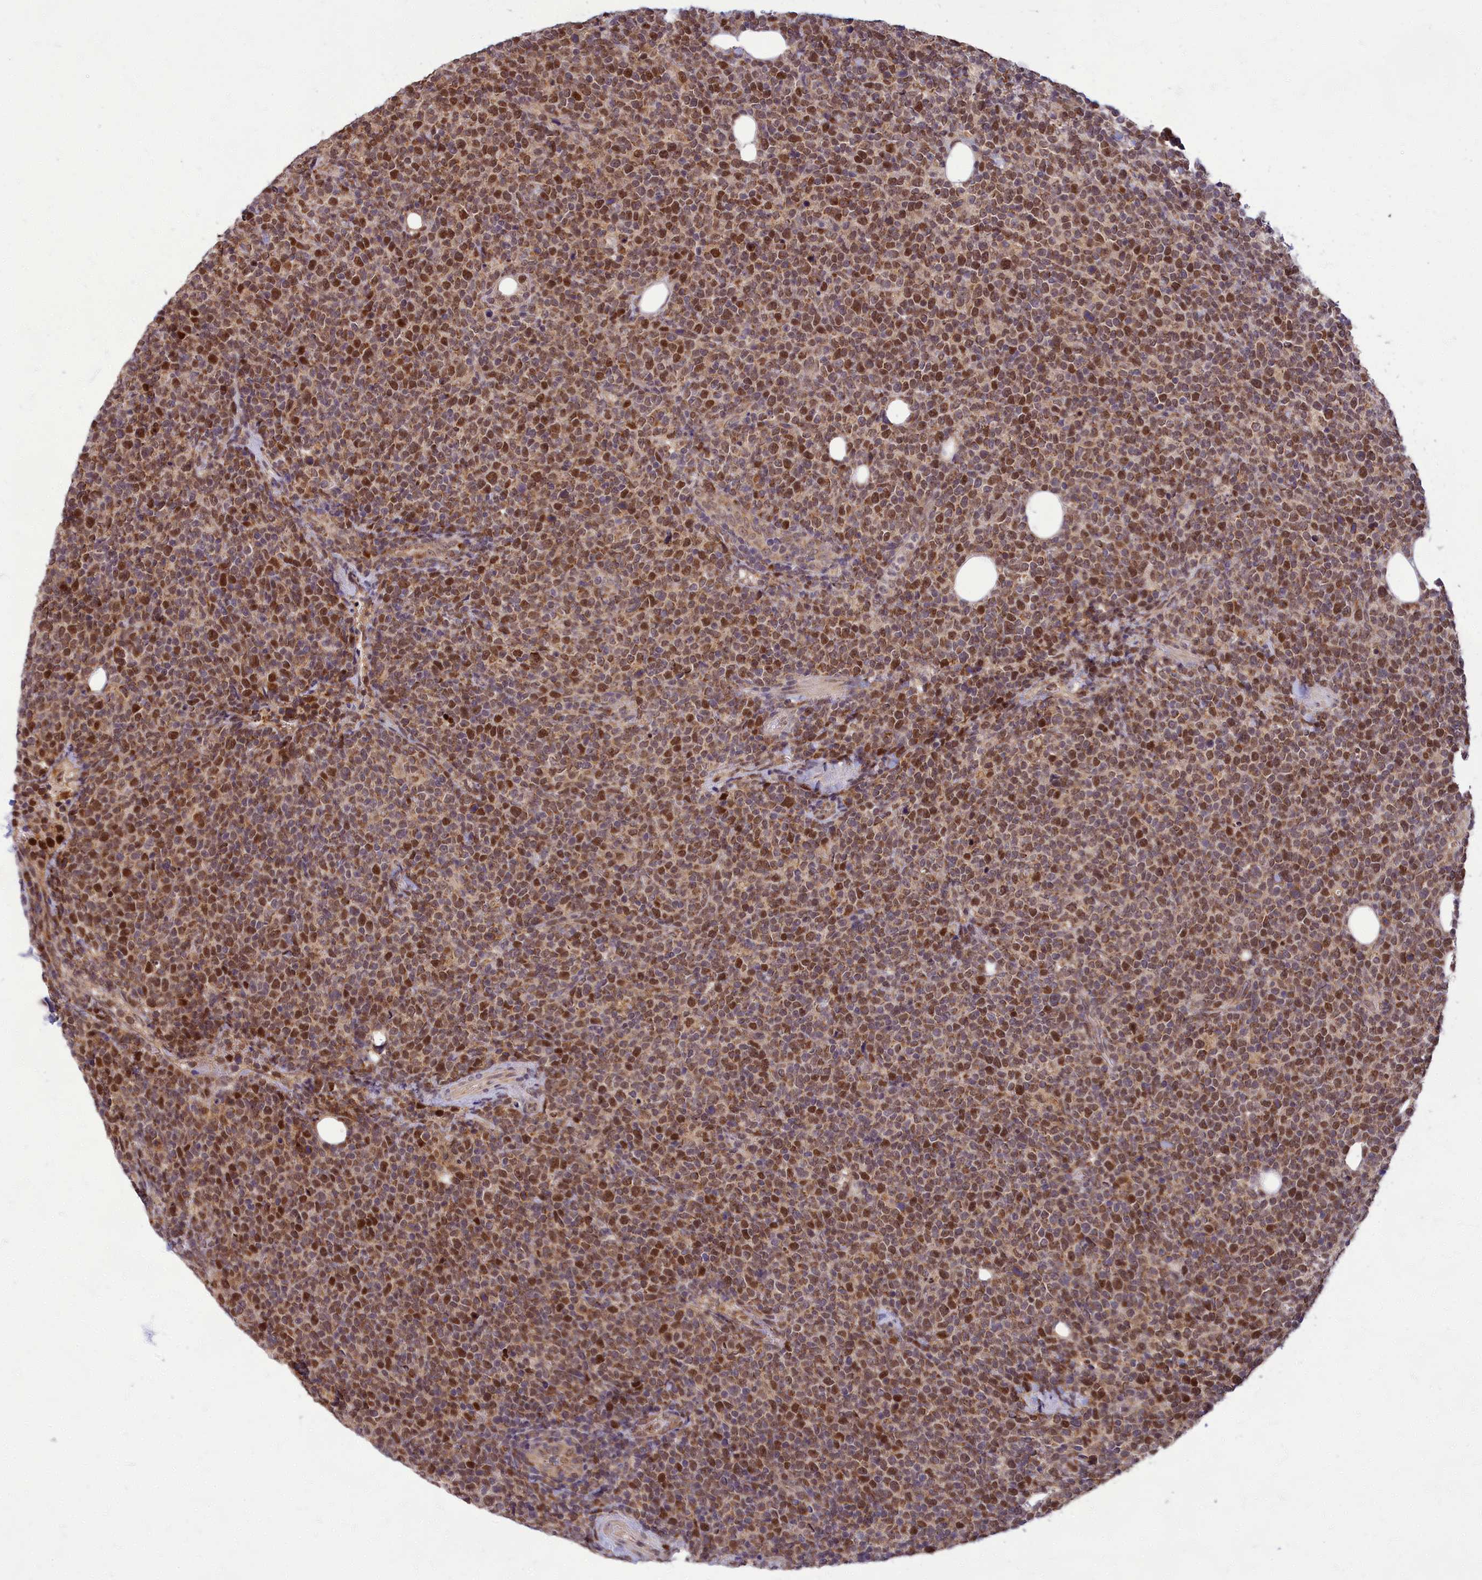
{"staining": {"intensity": "strong", "quantity": ">75%", "location": "nuclear"}, "tissue": "lymphoma", "cell_type": "Tumor cells", "image_type": "cancer", "snomed": [{"axis": "morphology", "description": "Malignant lymphoma, non-Hodgkin's type, High grade"}, {"axis": "topography", "description": "Lymph node"}], "caption": "High-magnification brightfield microscopy of lymphoma stained with DAB (3,3'-diaminobenzidine) (brown) and counterstained with hematoxylin (blue). tumor cells exhibit strong nuclear expression is present in about>75% of cells.", "gene": "EARS2", "patient": {"sex": "male", "age": 61}}